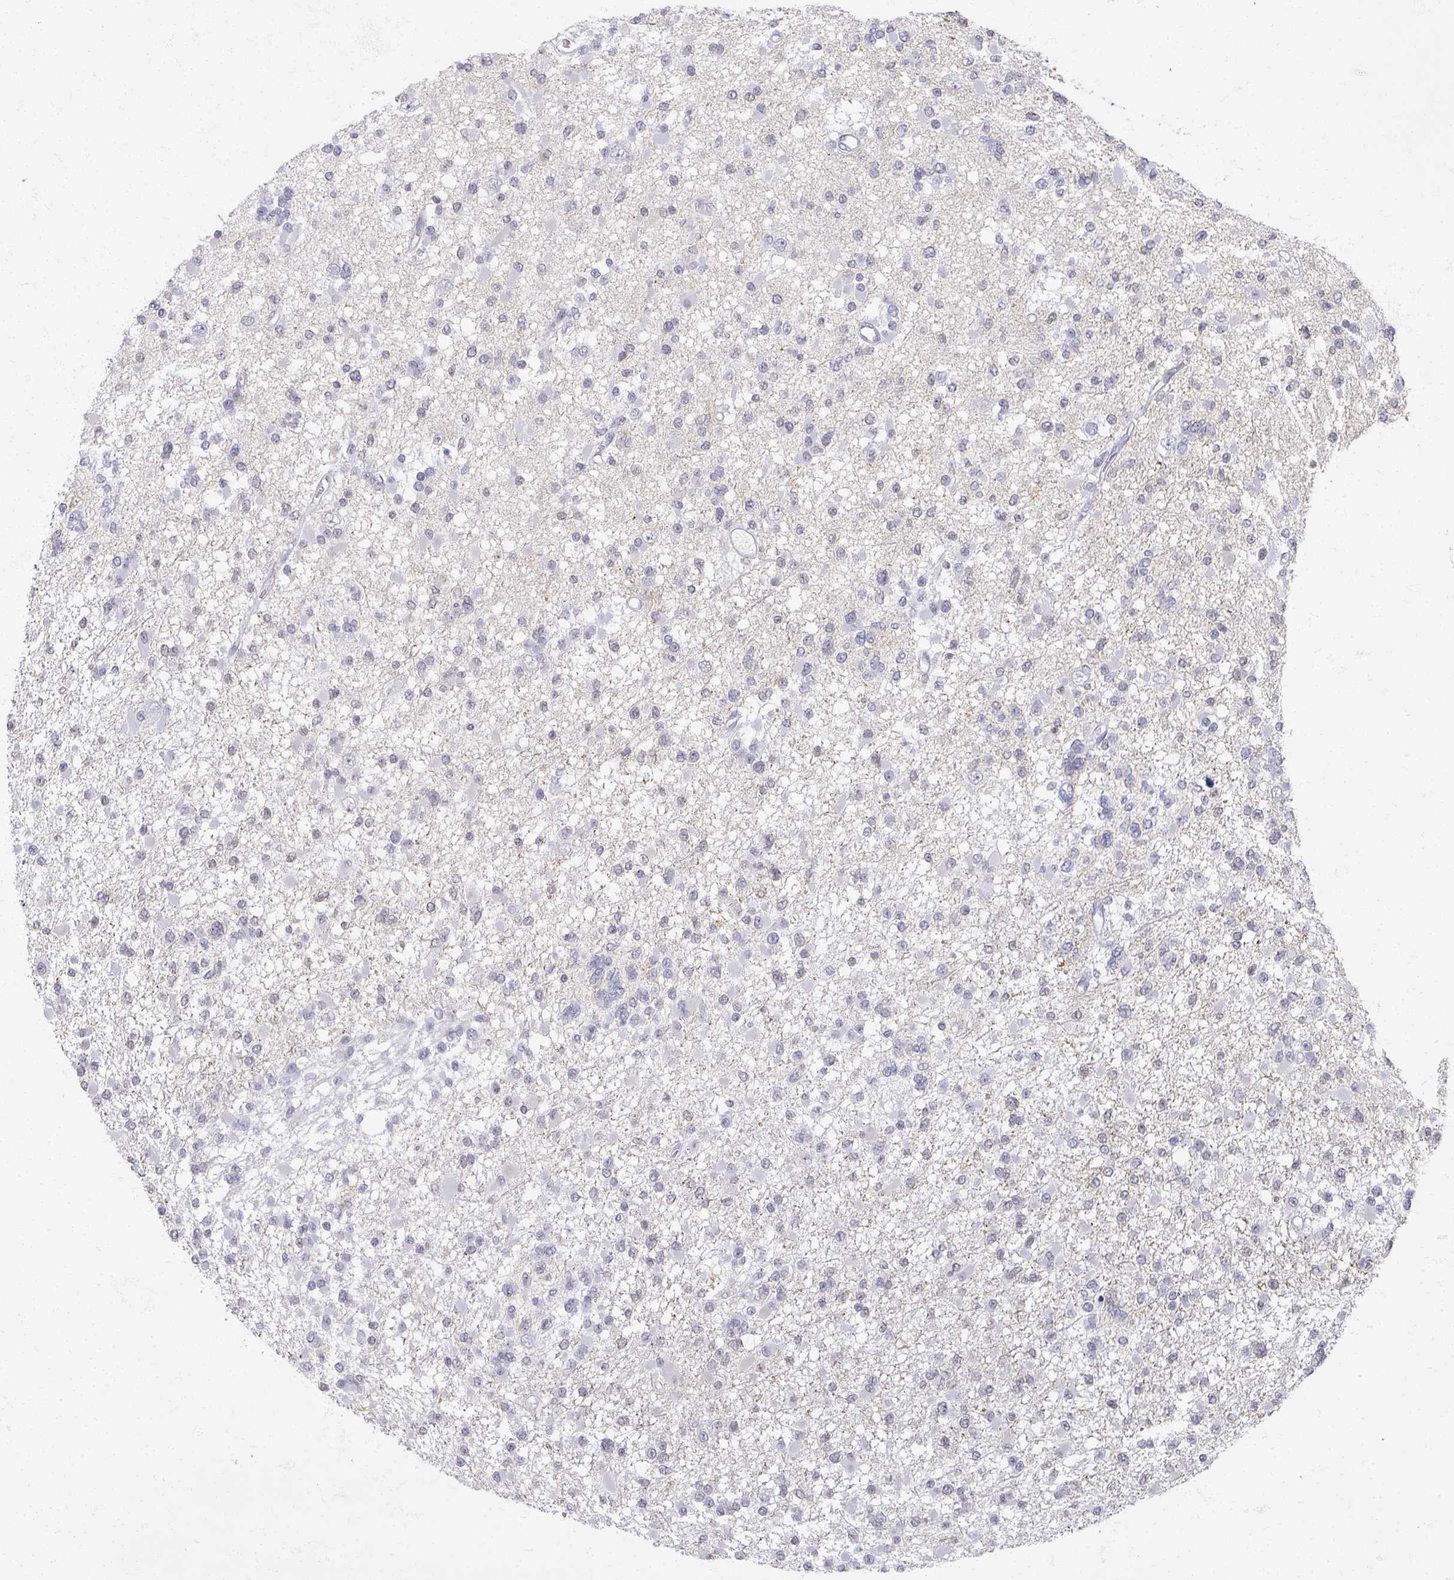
{"staining": {"intensity": "negative", "quantity": "none", "location": "none"}, "tissue": "glioma", "cell_type": "Tumor cells", "image_type": "cancer", "snomed": [{"axis": "morphology", "description": "Glioma, malignant, Low grade"}, {"axis": "topography", "description": "Brain"}], "caption": "A photomicrograph of glioma stained for a protein exhibits no brown staining in tumor cells.", "gene": "OMG", "patient": {"sex": "female", "age": 22}}